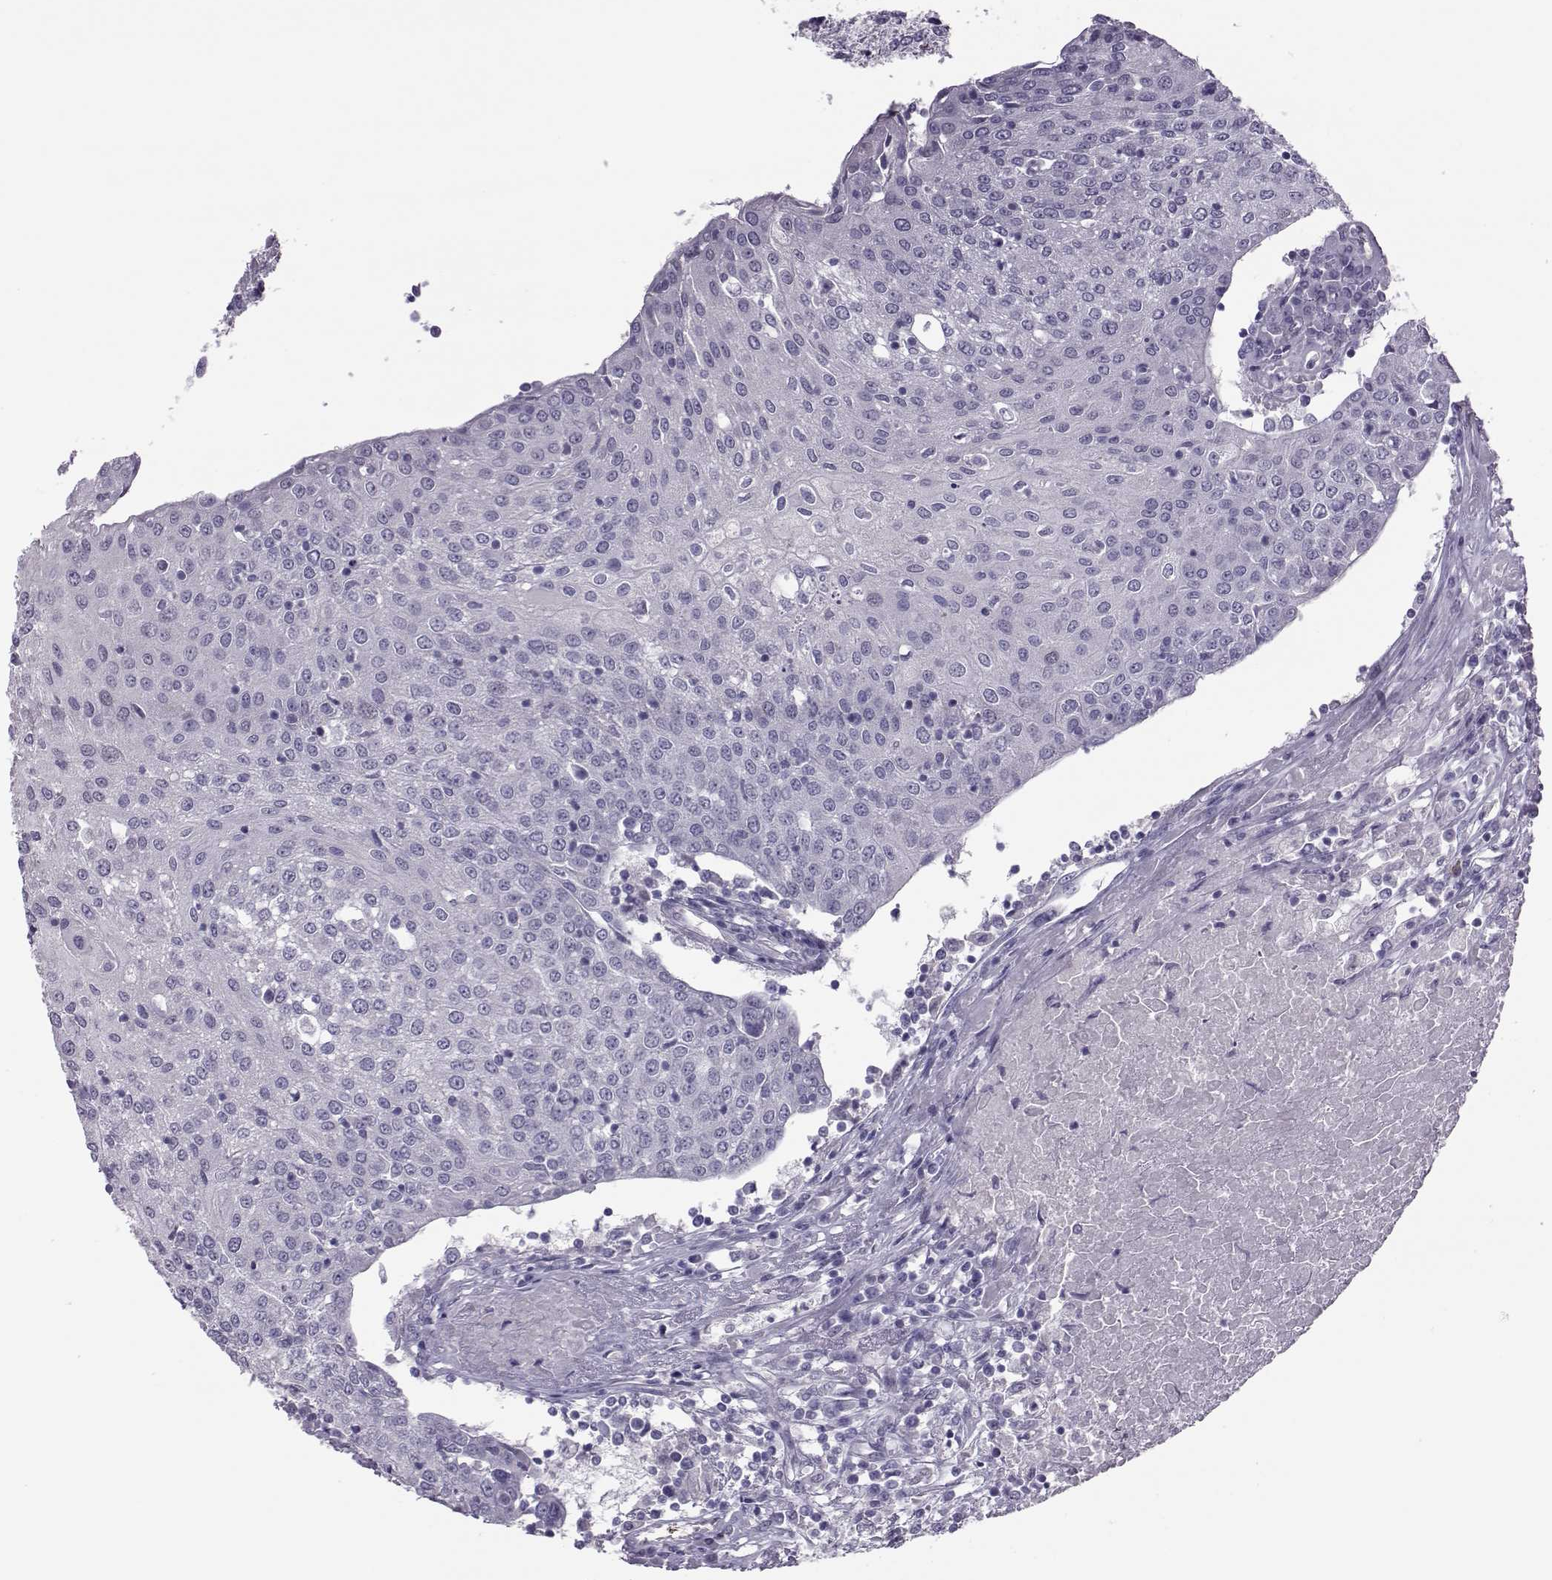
{"staining": {"intensity": "negative", "quantity": "none", "location": "none"}, "tissue": "urothelial cancer", "cell_type": "Tumor cells", "image_type": "cancer", "snomed": [{"axis": "morphology", "description": "Urothelial carcinoma, High grade"}, {"axis": "topography", "description": "Urinary bladder"}], "caption": "Immunohistochemical staining of human urothelial carcinoma (high-grade) reveals no significant staining in tumor cells. The staining was performed using DAB (3,3'-diaminobenzidine) to visualize the protein expression in brown, while the nuclei were stained in blue with hematoxylin (Magnification: 20x).", "gene": "ASRGL1", "patient": {"sex": "female", "age": 85}}